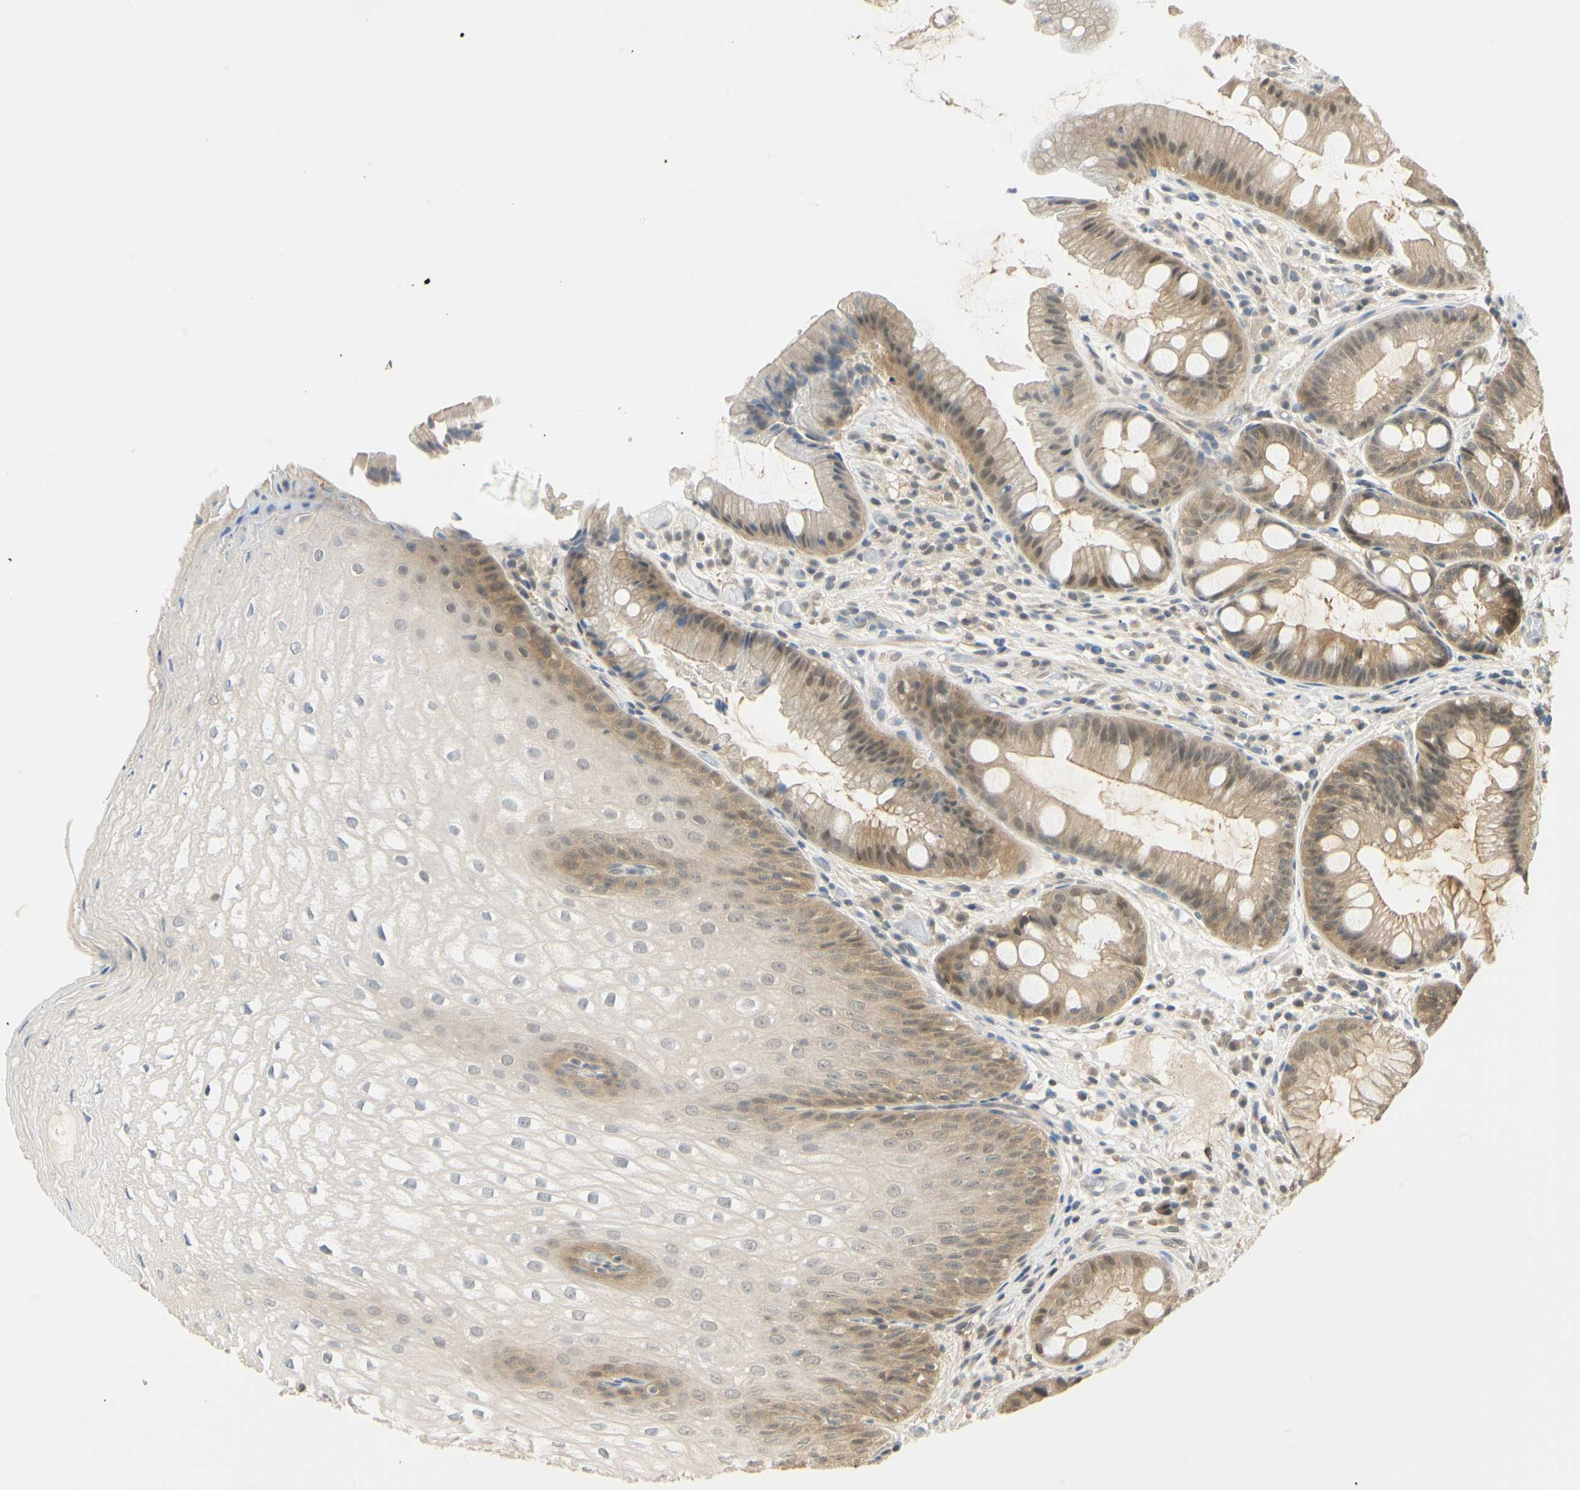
{"staining": {"intensity": "moderate", "quantity": "25%-75%", "location": "cytoplasmic/membranous,nuclear"}, "tissue": "stomach", "cell_type": "Glandular cells", "image_type": "normal", "snomed": [{"axis": "morphology", "description": "Normal tissue, NOS"}, {"axis": "topography", "description": "Stomach, upper"}], "caption": "A photomicrograph of stomach stained for a protein reveals moderate cytoplasmic/membranous,nuclear brown staining in glandular cells.", "gene": "UBE2Z", "patient": {"sex": "male", "age": 72}}